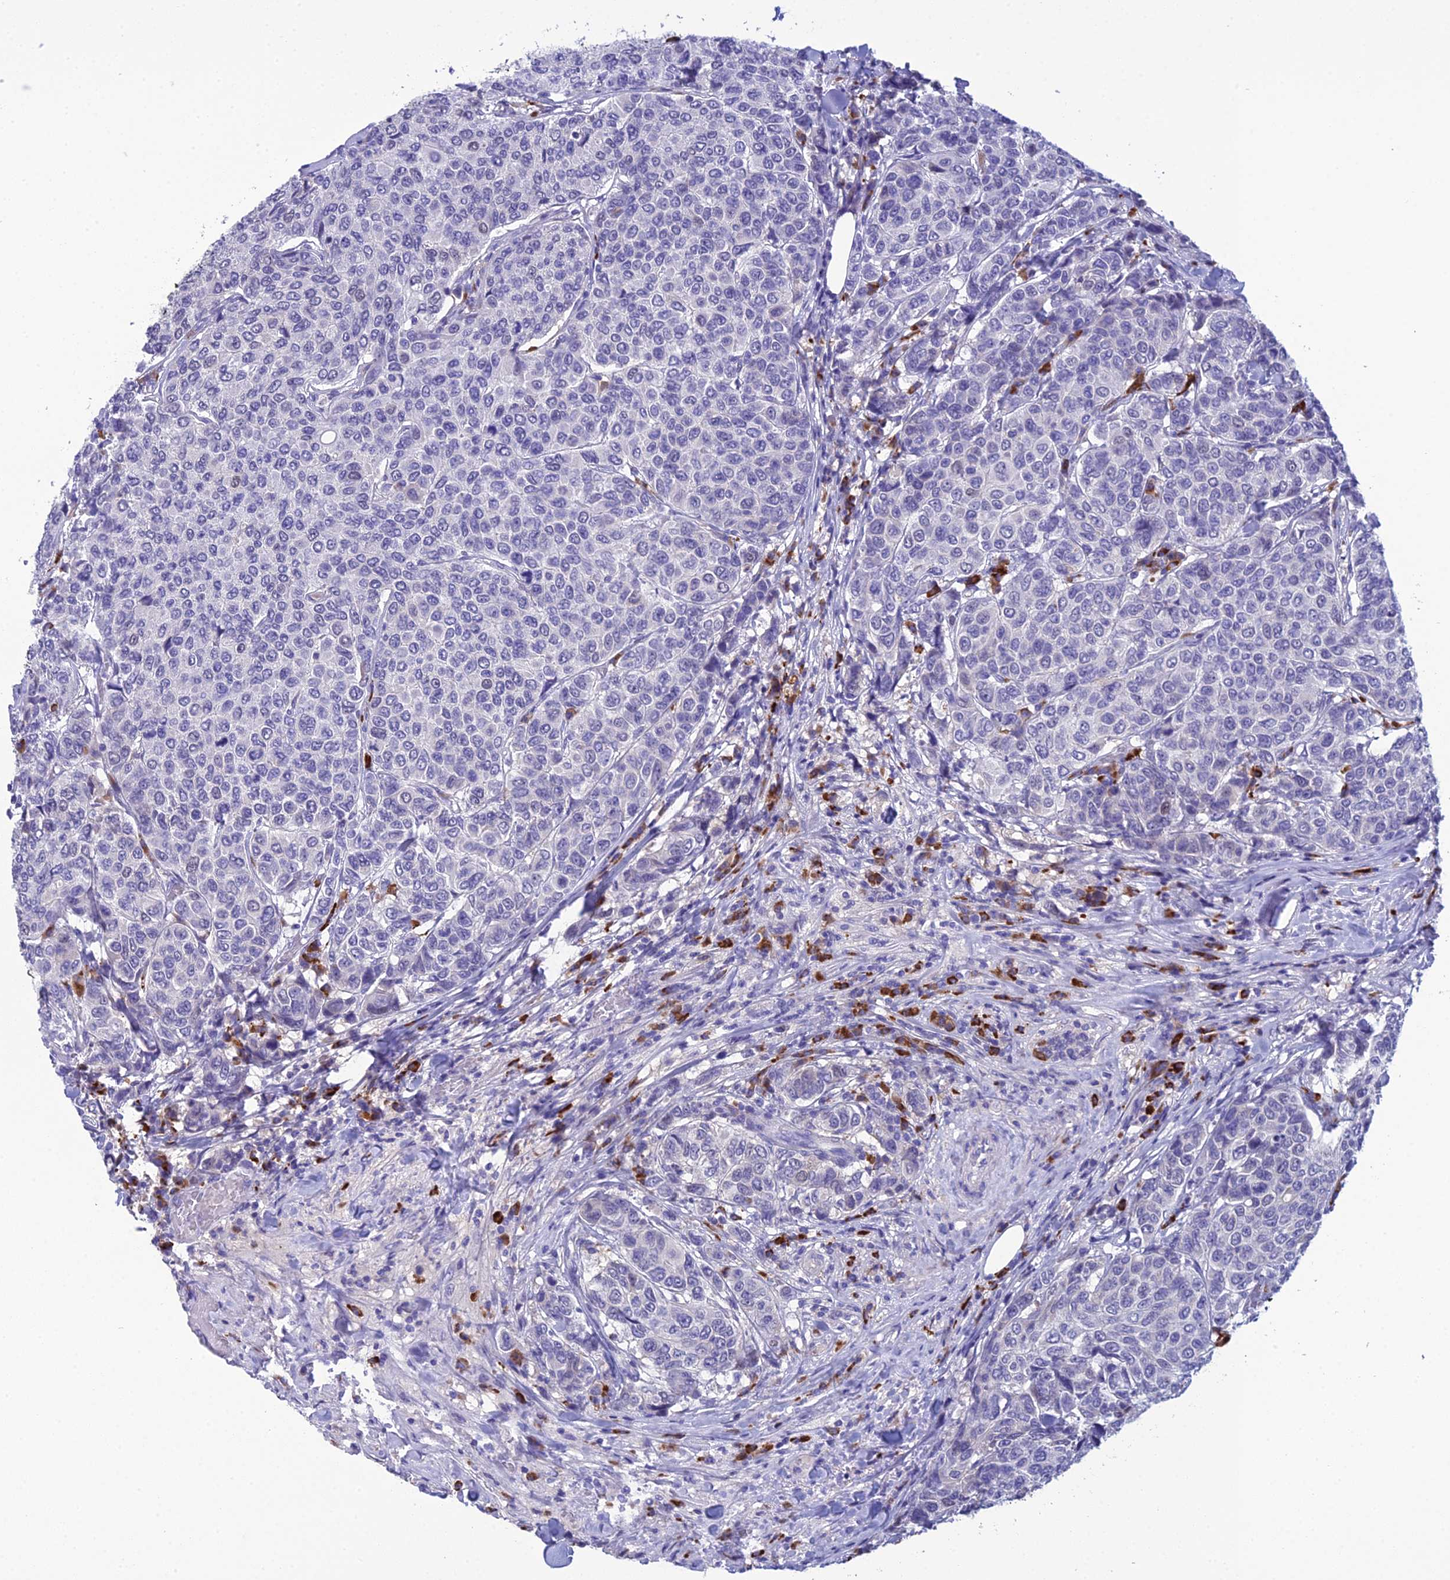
{"staining": {"intensity": "negative", "quantity": "none", "location": "none"}, "tissue": "breast cancer", "cell_type": "Tumor cells", "image_type": "cancer", "snomed": [{"axis": "morphology", "description": "Duct carcinoma"}, {"axis": "topography", "description": "Breast"}], "caption": "IHC histopathology image of neoplastic tissue: infiltrating ductal carcinoma (breast) stained with DAB exhibits no significant protein expression in tumor cells.", "gene": "CRB2", "patient": {"sex": "female", "age": 55}}